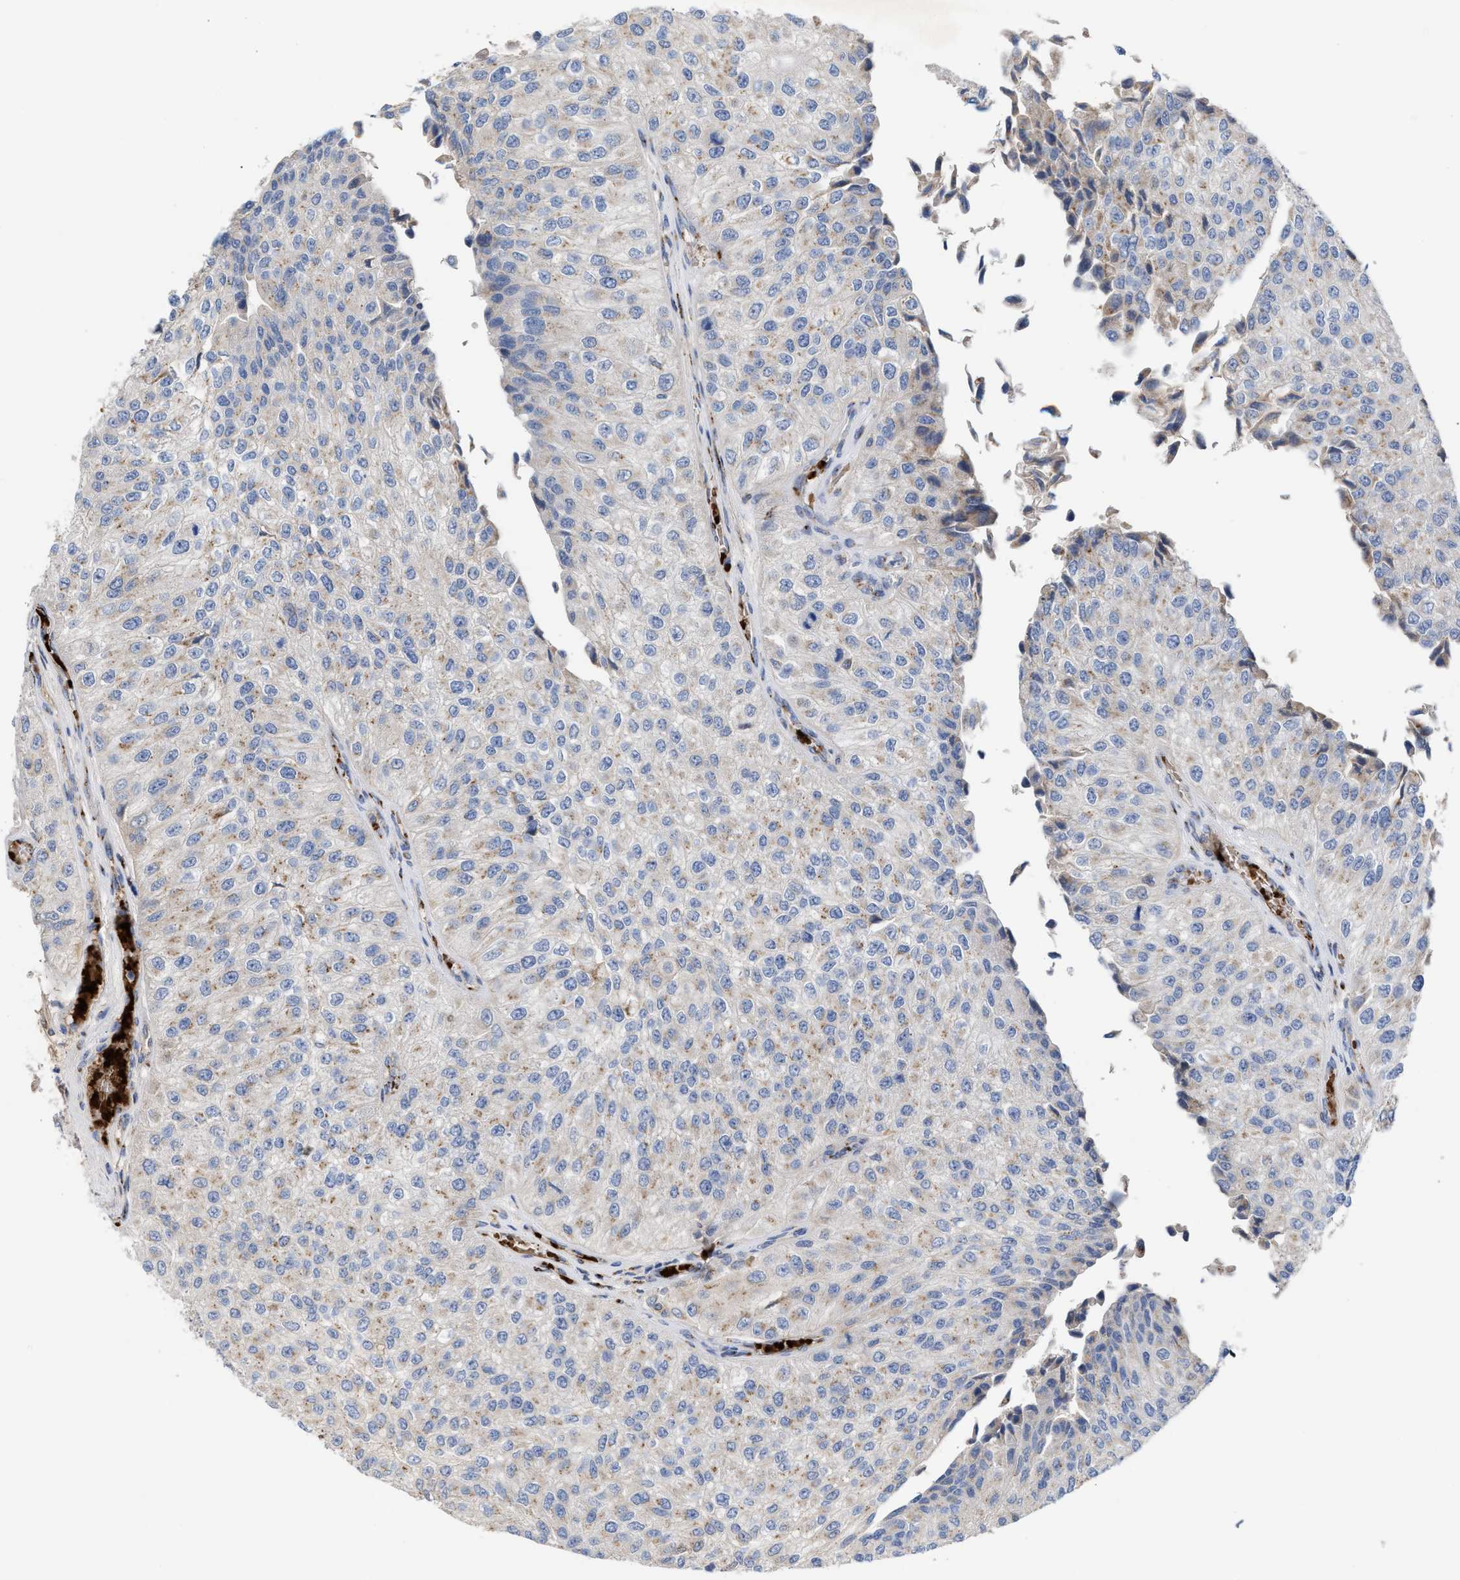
{"staining": {"intensity": "weak", "quantity": "<25%", "location": "cytoplasmic/membranous"}, "tissue": "urothelial cancer", "cell_type": "Tumor cells", "image_type": "cancer", "snomed": [{"axis": "morphology", "description": "Urothelial carcinoma, High grade"}, {"axis": "topography", "description": "Kidney"}, {"axis": "topography", "description": "Urinary bladder"}], "caption": "Urothelial cancer stained for a protein using immunohistochemistry (IHC) displays no positivity tumor cells.", "gene": "CCL2", "patient": {"sex": "male", "age": 77}}